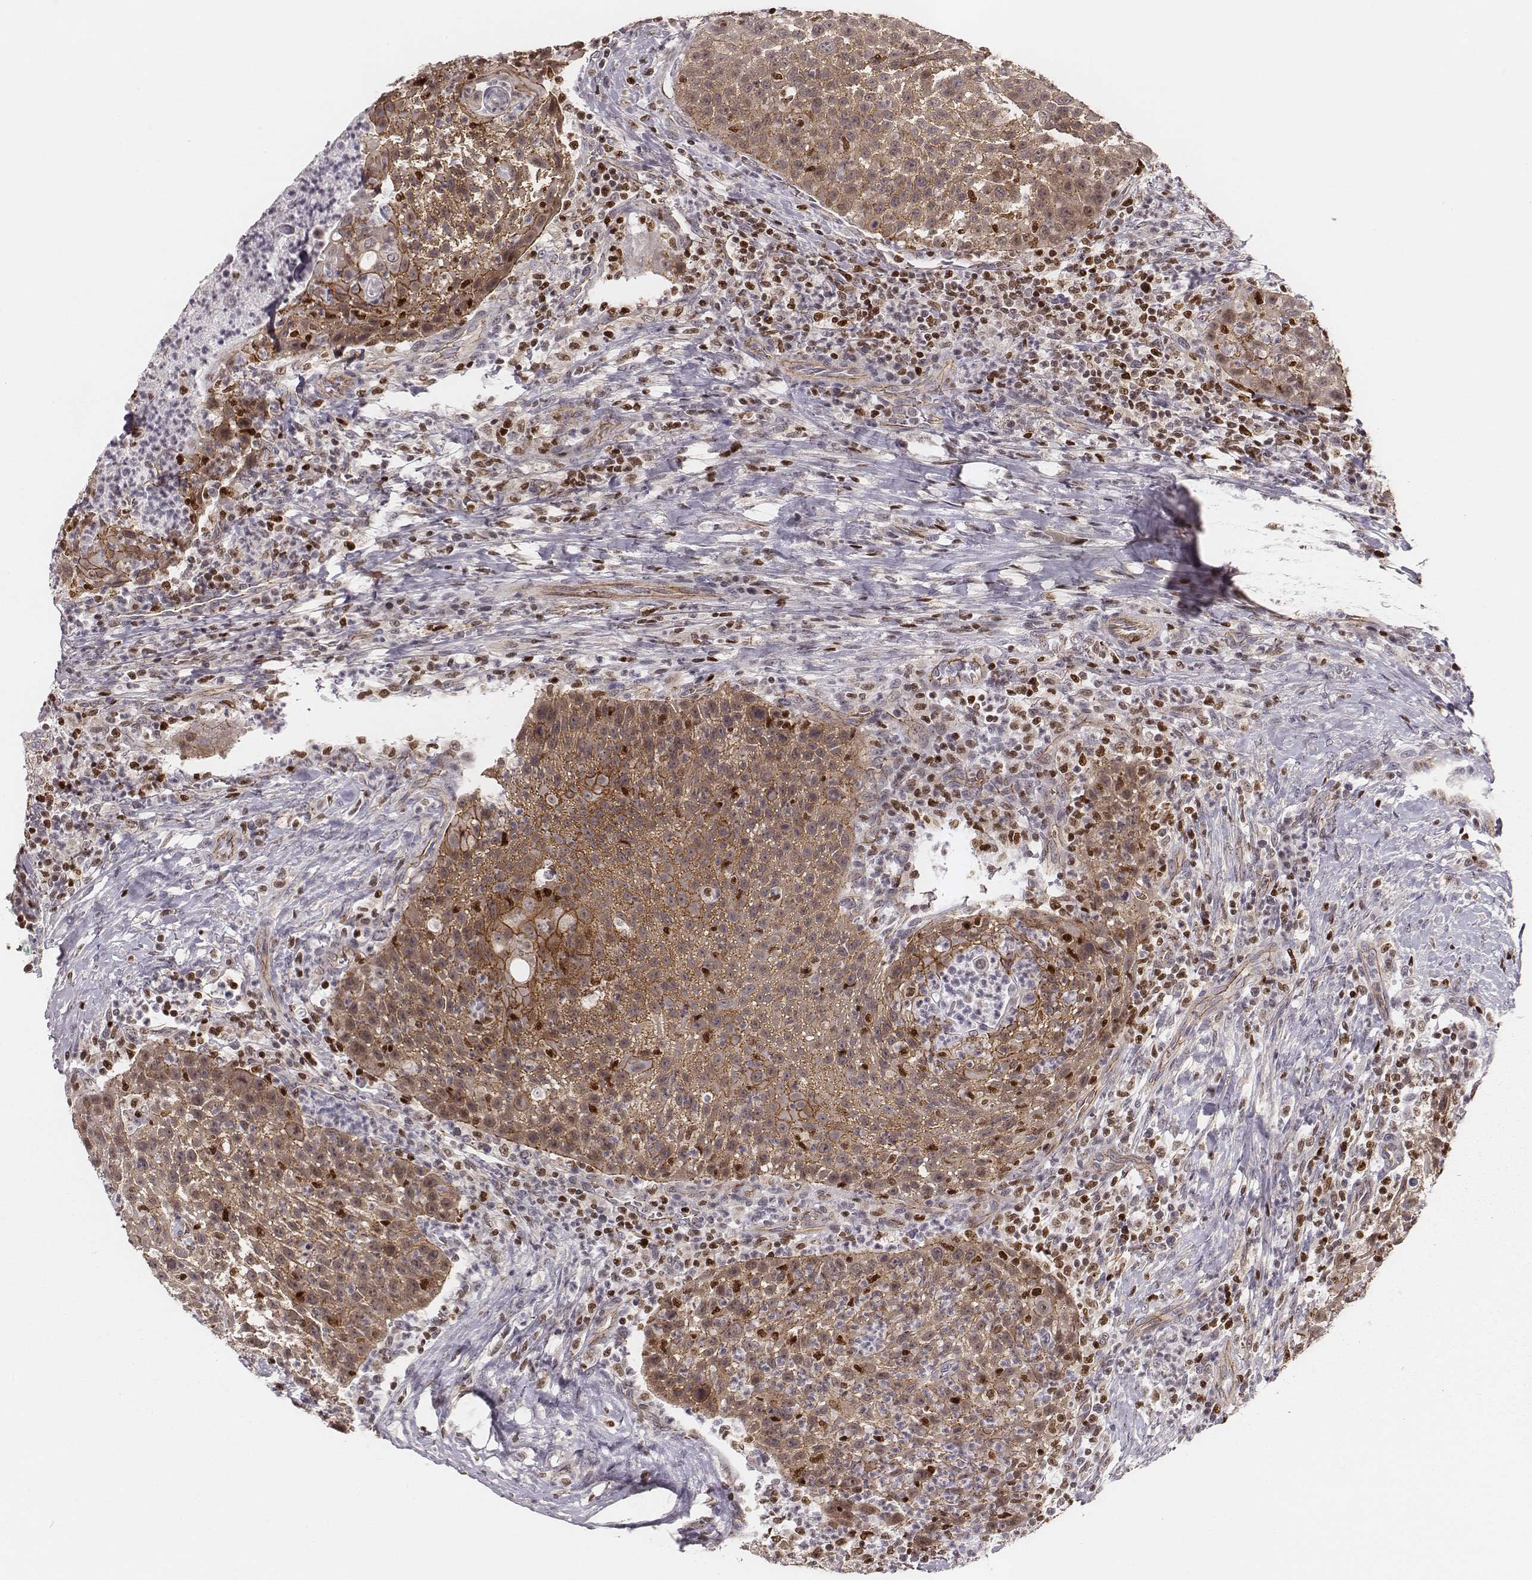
{"staining": {"intensity": "moderate", "quantity": ">75%", "location": "cytoplasmic/membranous"}, "tissue": "head and neck cancer", "cell_type": "Tumor cells", "image_type": "cancer", "snomed": [{"axis": "morphology", "description": "Squamous cell carcinoma, NOS"}, {"axis": "topography", "description": "Head-Neck"}], "caption": "Head and neck squamous cell carcinoma was stained to show a protein in brown. There is medium levels of moderate cytoplasmic/membranous positivity in about >75% of tumor cells. (brown staining indicates protein expression, while blue staining denotes nuclei).", "gene": "WDR59", "patient": {"sex": "male", "age": 69}}